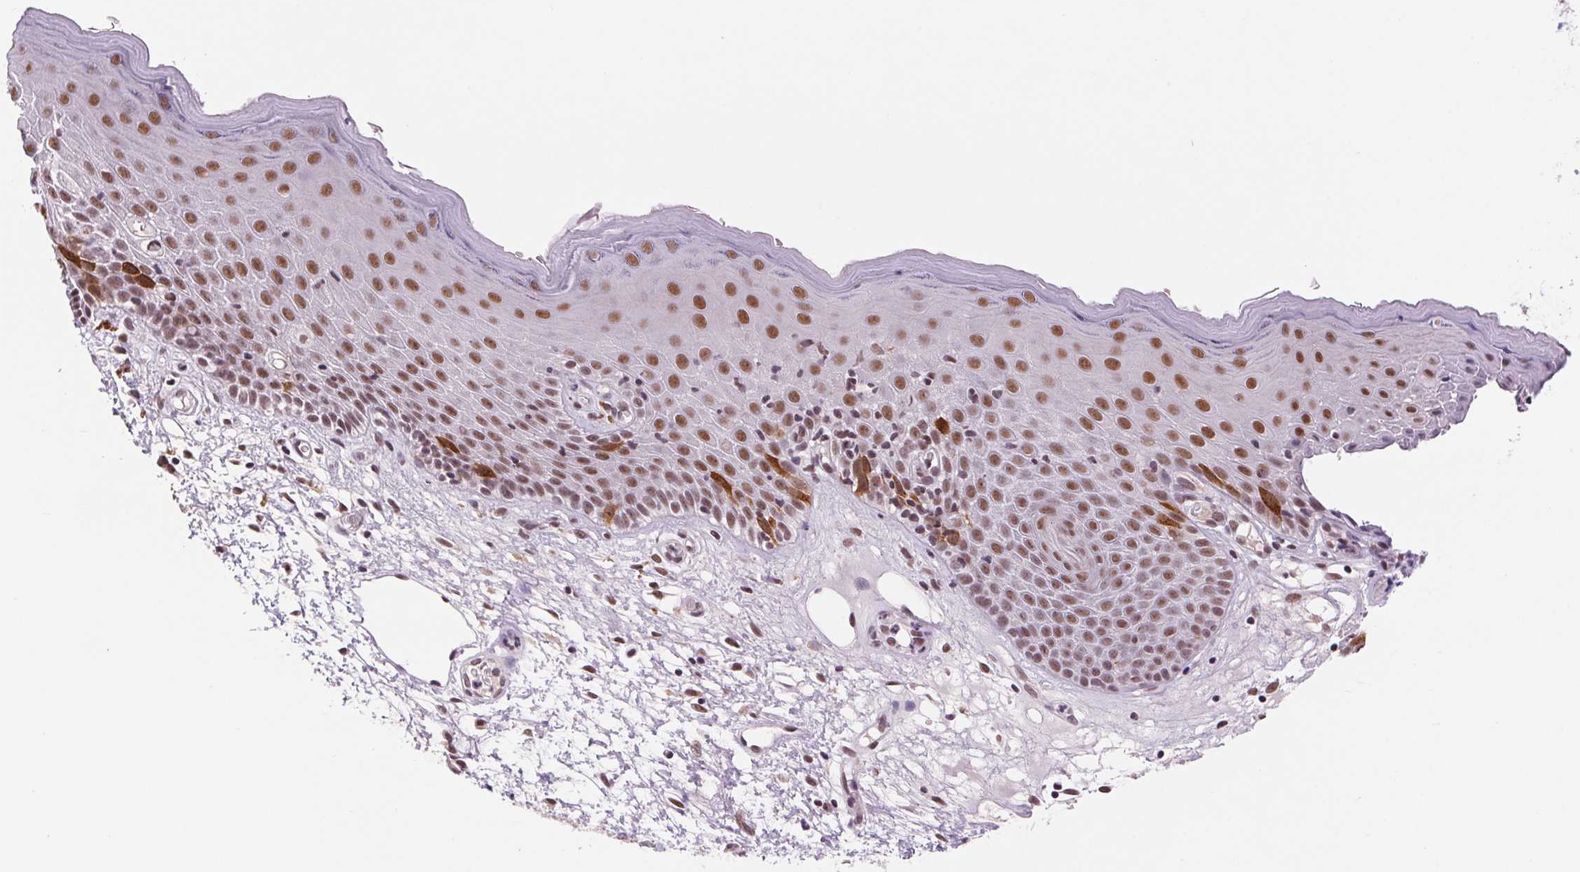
{"staining": {"intensity": "moderate", "quantity": ">75%", "location": "nuclear"}, "tissue": "skin", "cell_type": "Epidermal cells", "image_type": "normal", "snomed": [{"axis": "morphology", "description": "Normal tissue, NOS"}, {"axis": "topography", "description": "Vulva"}], "caption": "Protein expression analysis of normal skin displays moderate nuclear positivity in about >75% of epidermal cells. (DAB (3,3'-diaminobenzidine) IHC with brightfield microscopy, high magnification).", "gene": "CD2BP2", "patient": {"sex": "female", "age": 68}}